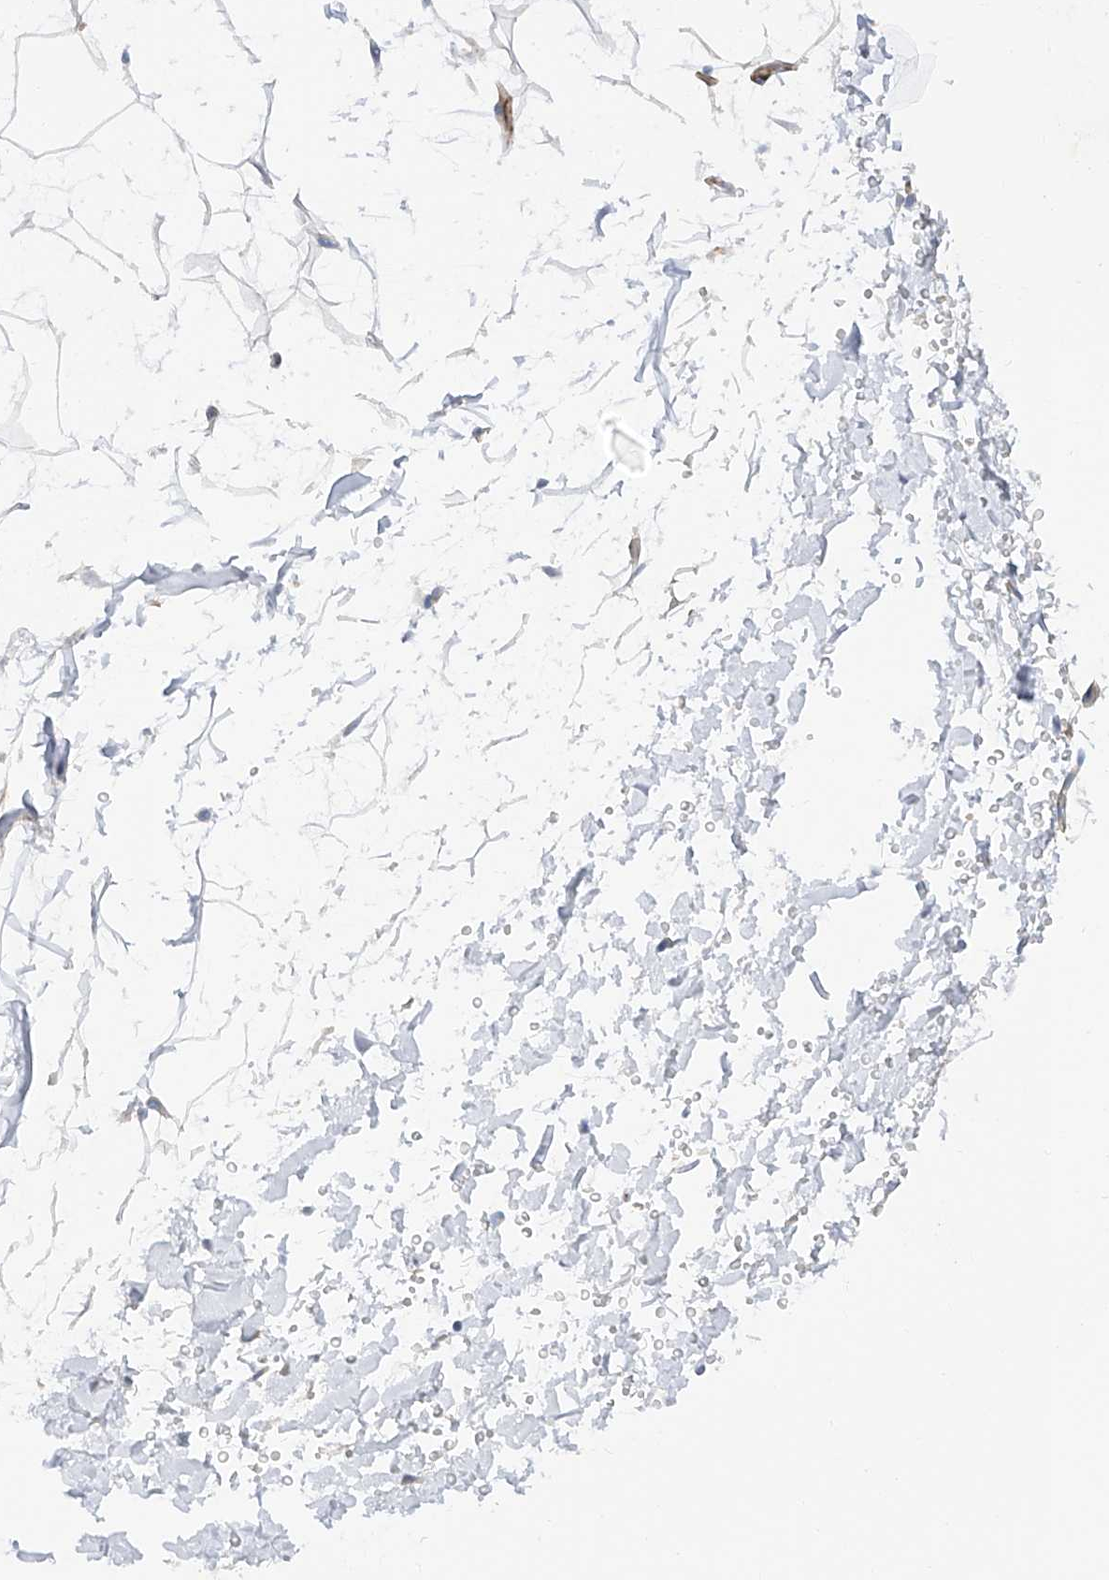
{"staining": {"intensity": "negative", "quantity": "none", "location": "none"}, "tissue": "adipose tissue", "cell_type": "Adipocytes", "image_type": "normal", "snomed": [{"axis": "morphology", "description": "Normal tissue, NOS"}, {"axis": "topography", "description": "Soft tissue"}], "caption": "IHC of unremarkable human adipose tissue demonstrates no expression in adipocytes.", "gene": "LCA5", "patient": {"sex": "male", "age": 72}}